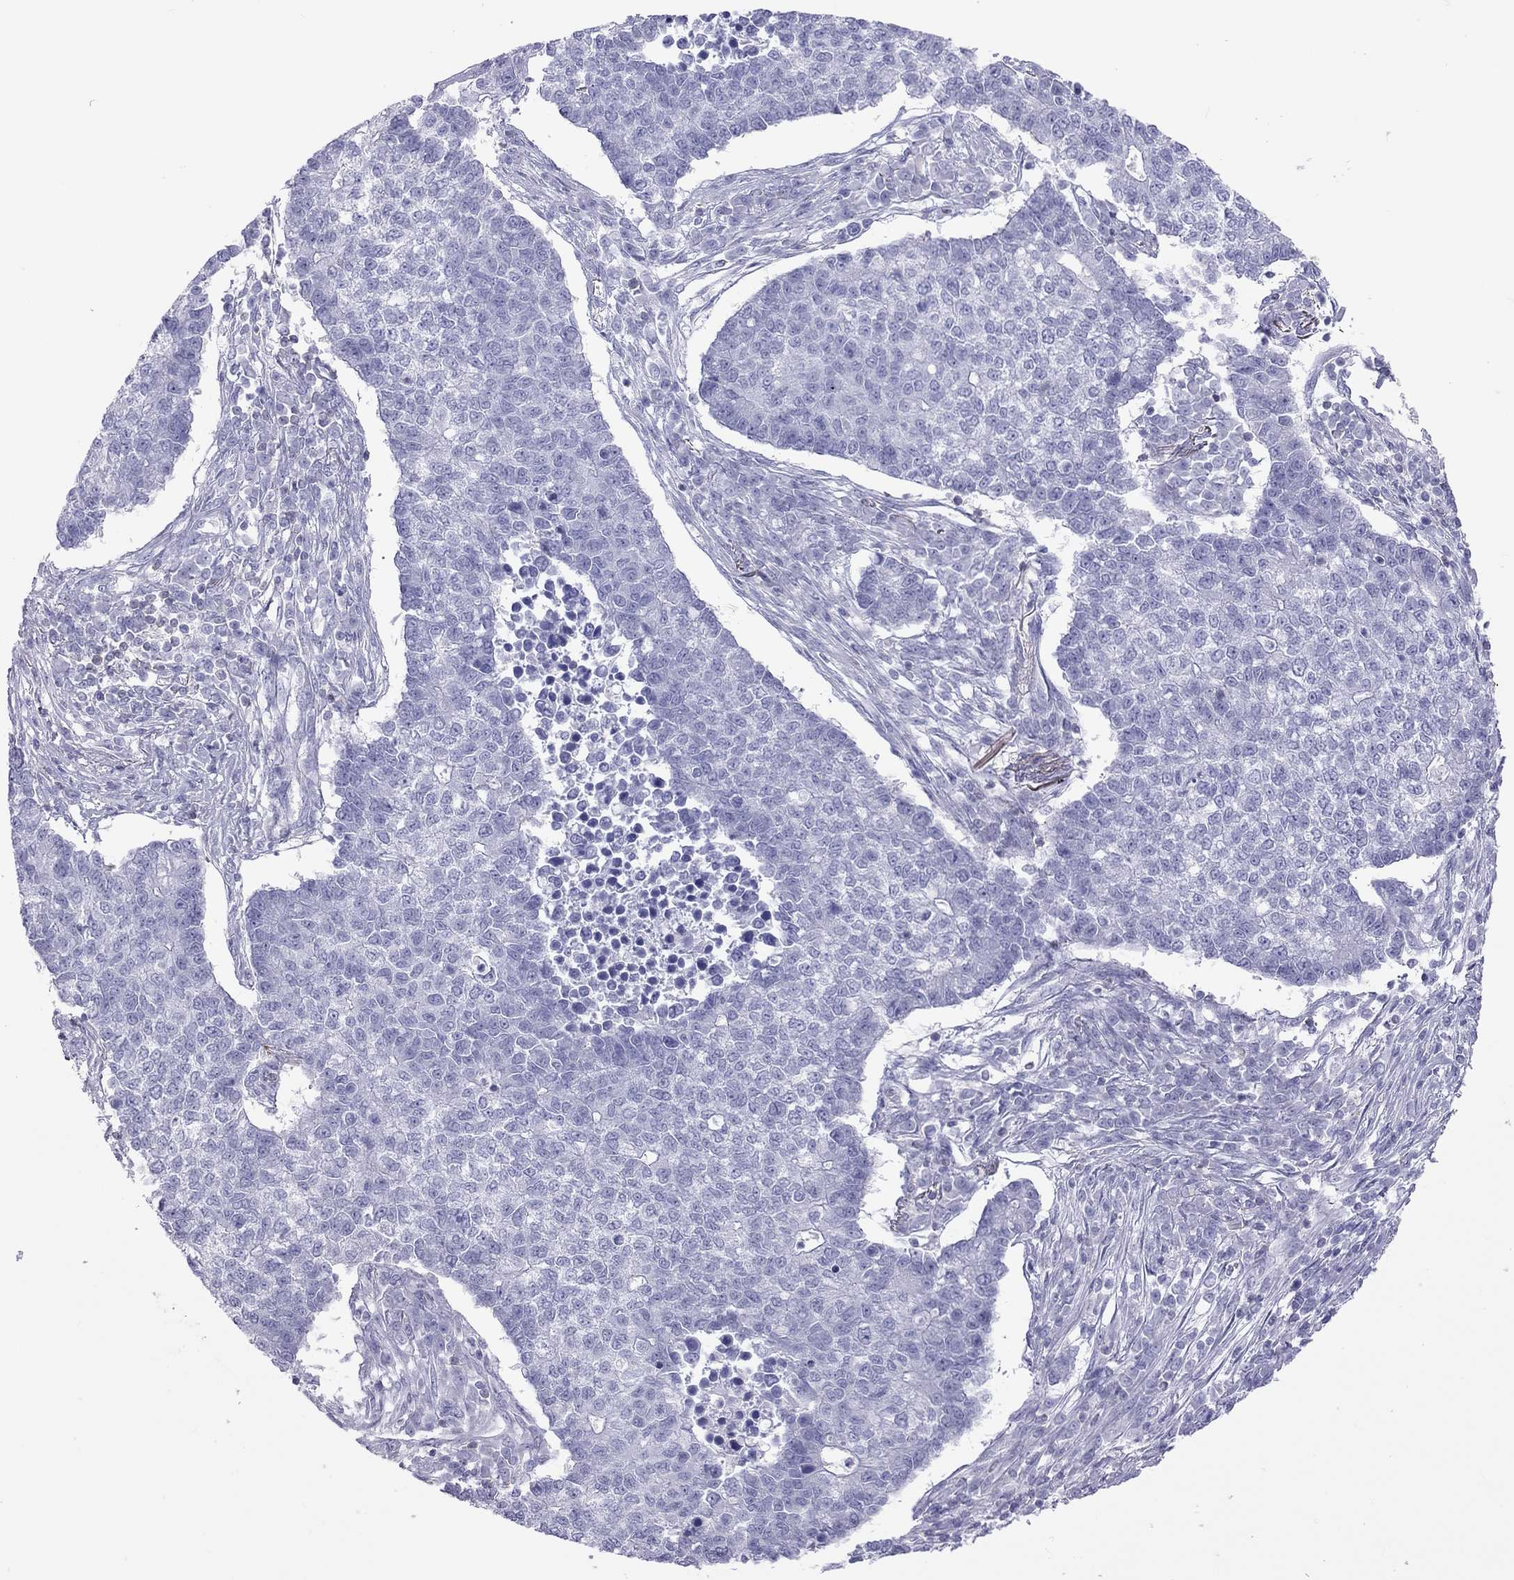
{"staining": {"intensity": "negative", "quantity": "none", "location": "none"}, "tissue": "lung cancer", "cell_type": "Tumor cells", "image_type": "cancer", "snomed": [{"axis": "morphology", "description": "Adenocarcinoma, NOS"}, {"axis": "topography", "description": "Lung"}], "caption": "Immunohistochemistry micrograph of neoplastic tissue: lung cancer stained with DAB (3,3'-diaminobenzidine) displays no significant protein staining in tumor cells.", "gene": "STAG3", "patient": {"sex": "male", "age": 57}}